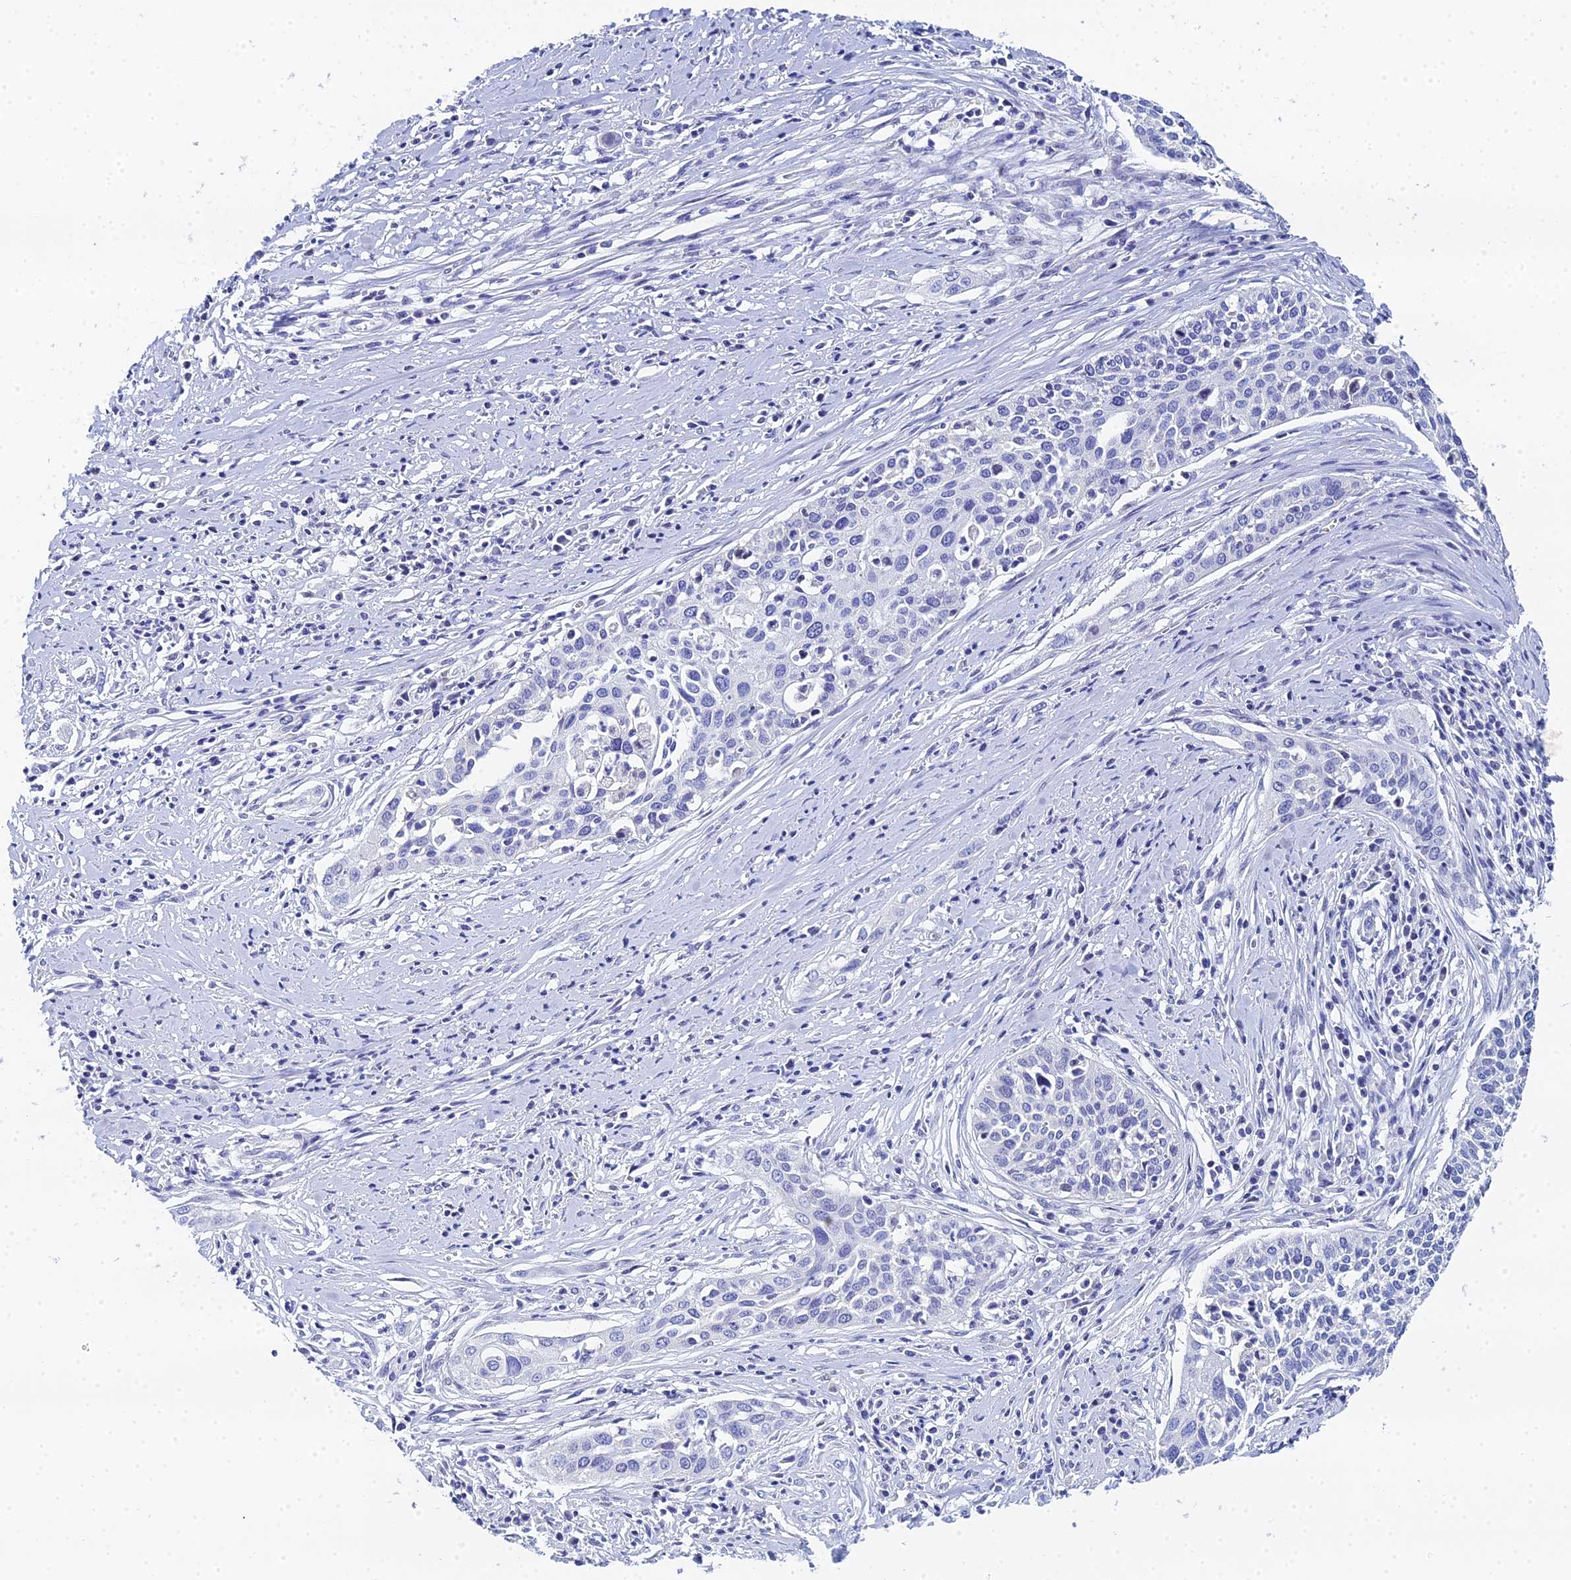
{"staining": {"intensity": "negative", "quantity": "none", "location": "none"}, "tissue": "cervical cancer", "cell_type": "Tumor cells", "image_type": "cancer", "snomed": [{"axis": "morphology", "description": "Squamous cell carcinoma, NOS"}, {"axis": "topography", "description": "Cervix"}], "caption": "Tumor cells show no significant protein staining in cervical squamous cell carcinoma. (Brightfield microscopy of DAB IHC at high magnification).", "gene": "OCM", "patient": {"sex": "female", "age": 34}}